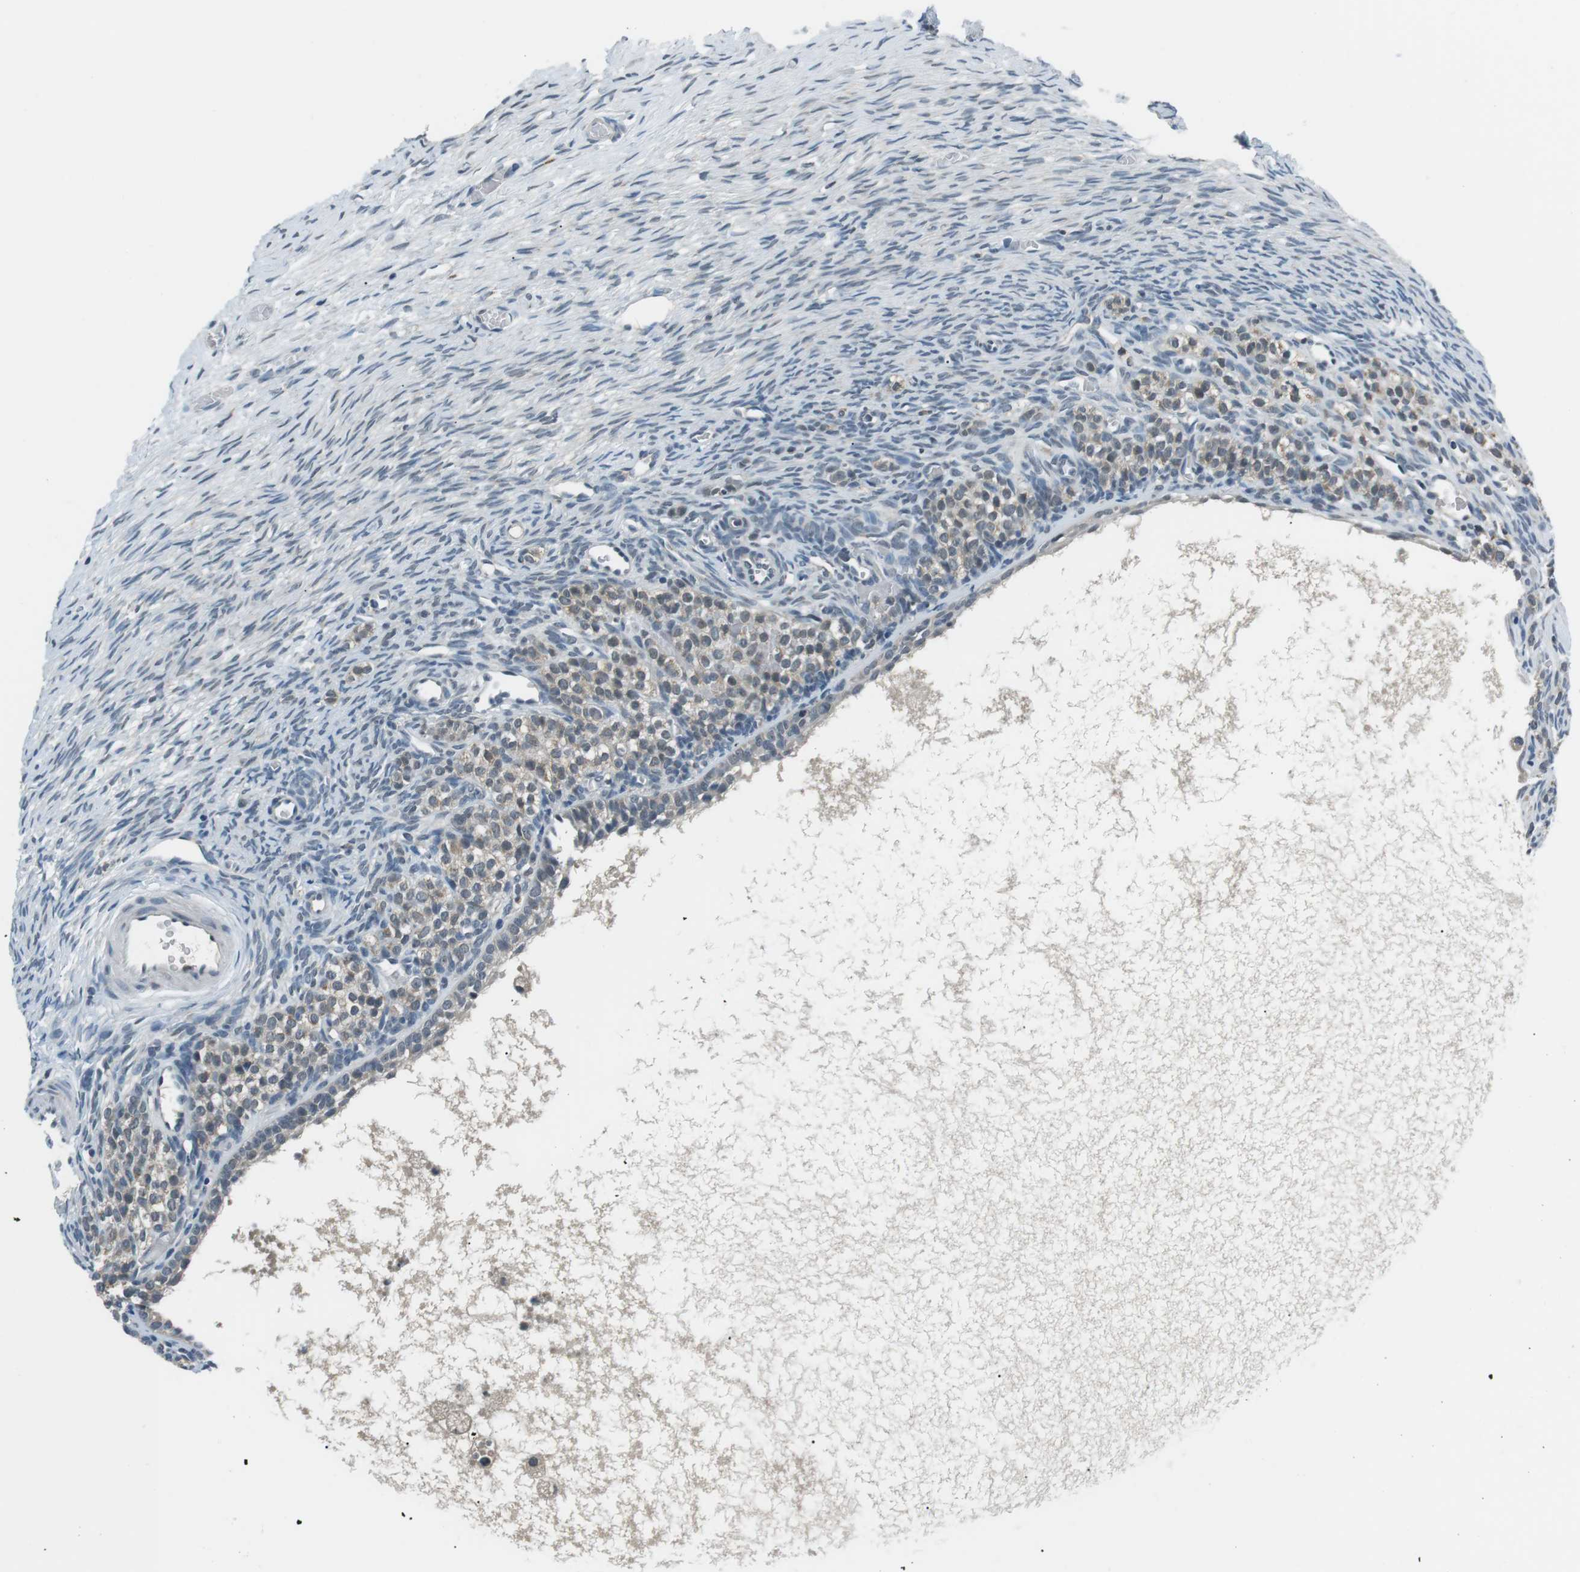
{"staining": {"intensity": "negative", "quantity": "none", "location": "none"}, "tissue": "ovary", "cell_type": "Ovarian stroma cells", "image_type": "normal", "snomed": [{"axis": "morphology", "description": "Normal tissue, NOS"}, {"axis": "topography", "description": "Ovary"}], "caption": "High magnification brightfield microscopy of normal ovary stained with DAB (brown) and counterstained with hematoxylin (blue): ovarian stroma cells show no significant expression. Brightfield microscopy of immunohistochemistry stained with DAB (brown) and hematoxylin (blue), captured at high magnification.", "gene": "FAM3B", "patient": {"sex": "female", "age": 27}}